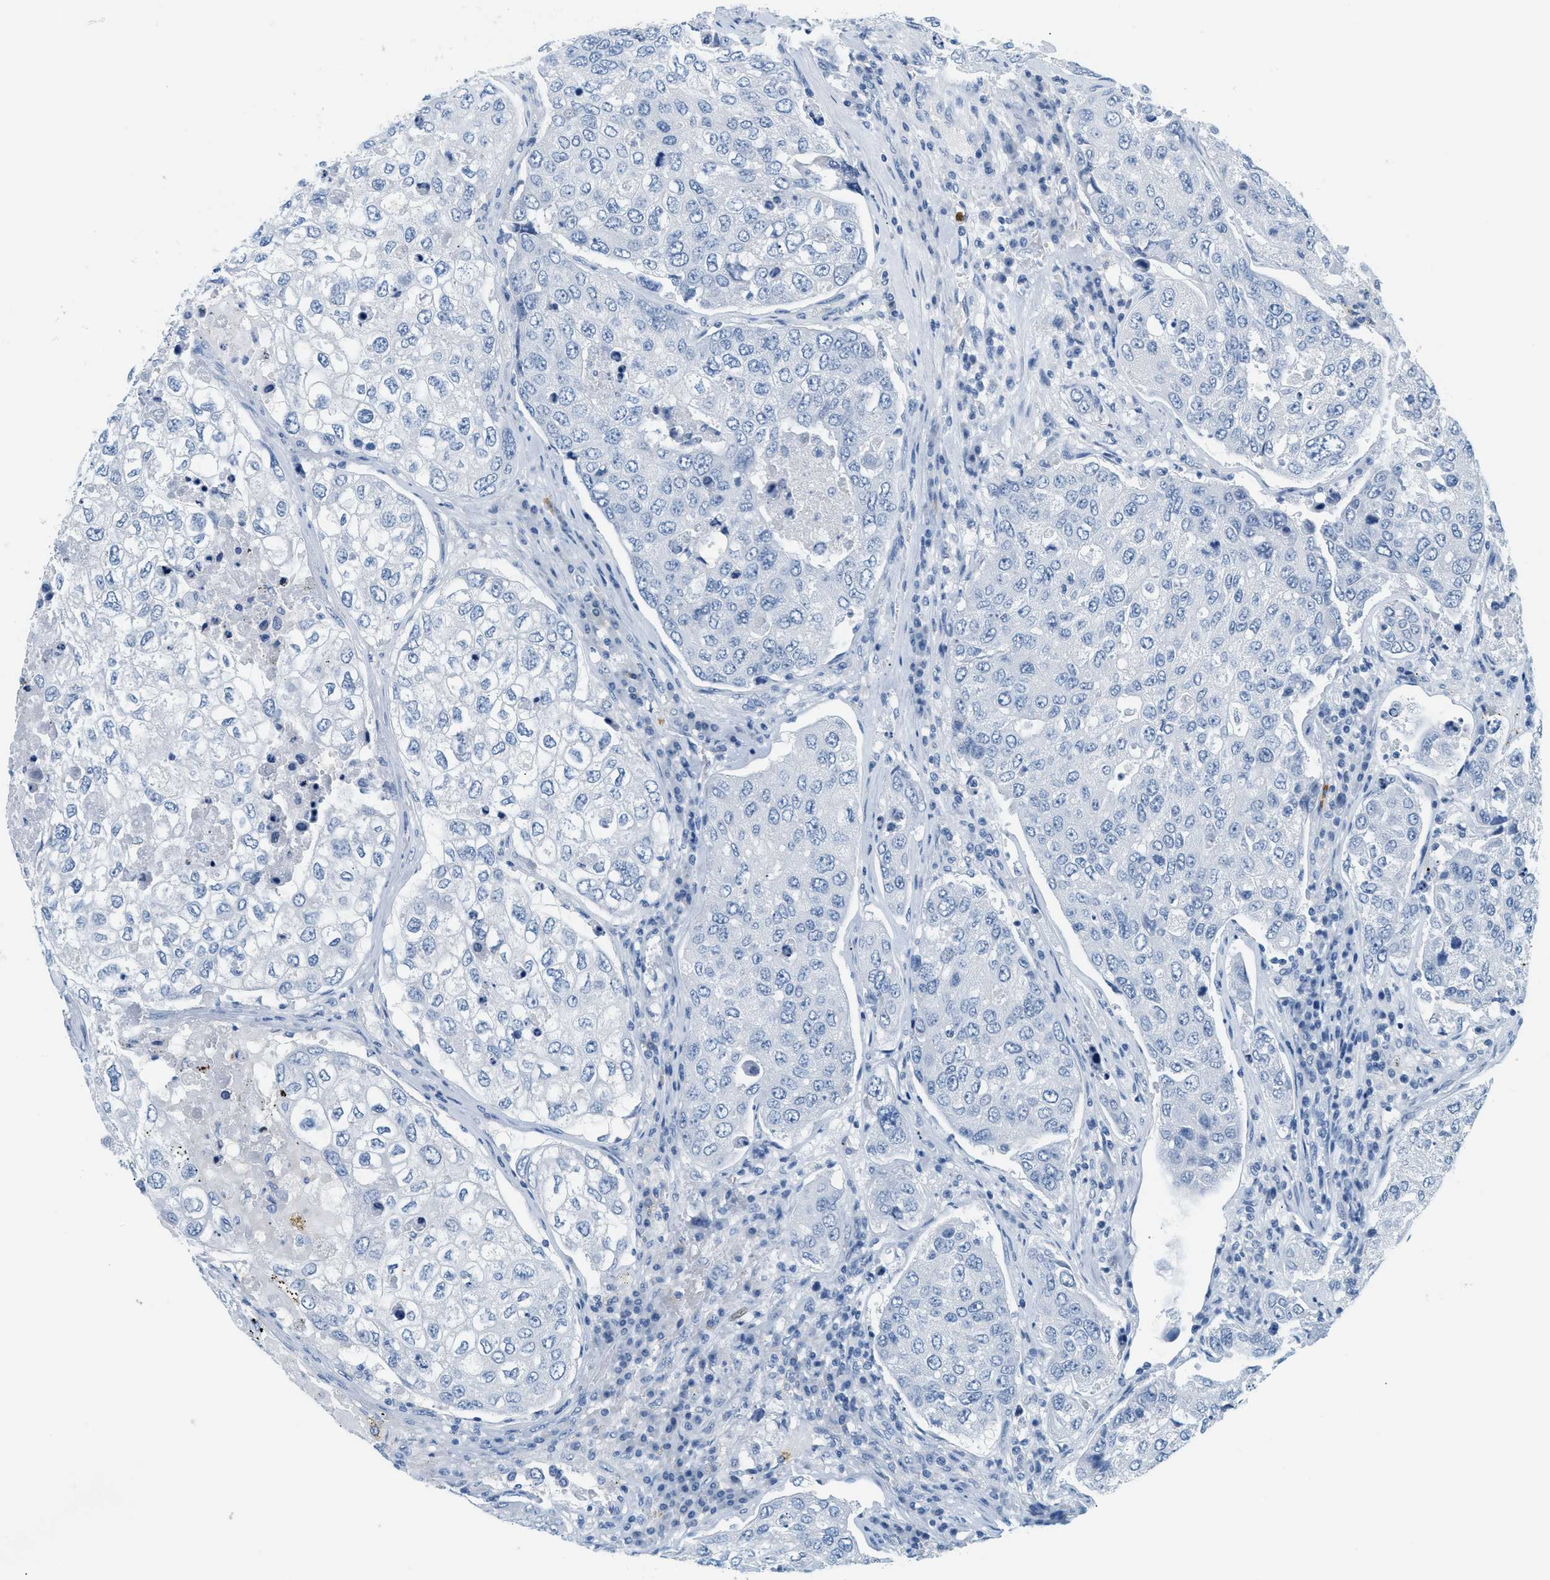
{"staining": {"intensity": "negative", "quantity": "none", "location": "none"}, "tissue": "urothelial cancer", "cell_type": "Tumor cells", "image_type": "cancer", "snomed": [{"axis": "morphology", "description": "Urothelial carcinoma, High grade"}, {"axis": "topography", "description": "Lymph node"}, {"axis": "topography", "description": "Urinary bladder"}], "caption": "Micrograph shows no significant protein staining in tumor cells of urothelial carcinoma (high-grade).", "gene": "LCN2", "patient": {"sex": "male", "age": 51}}